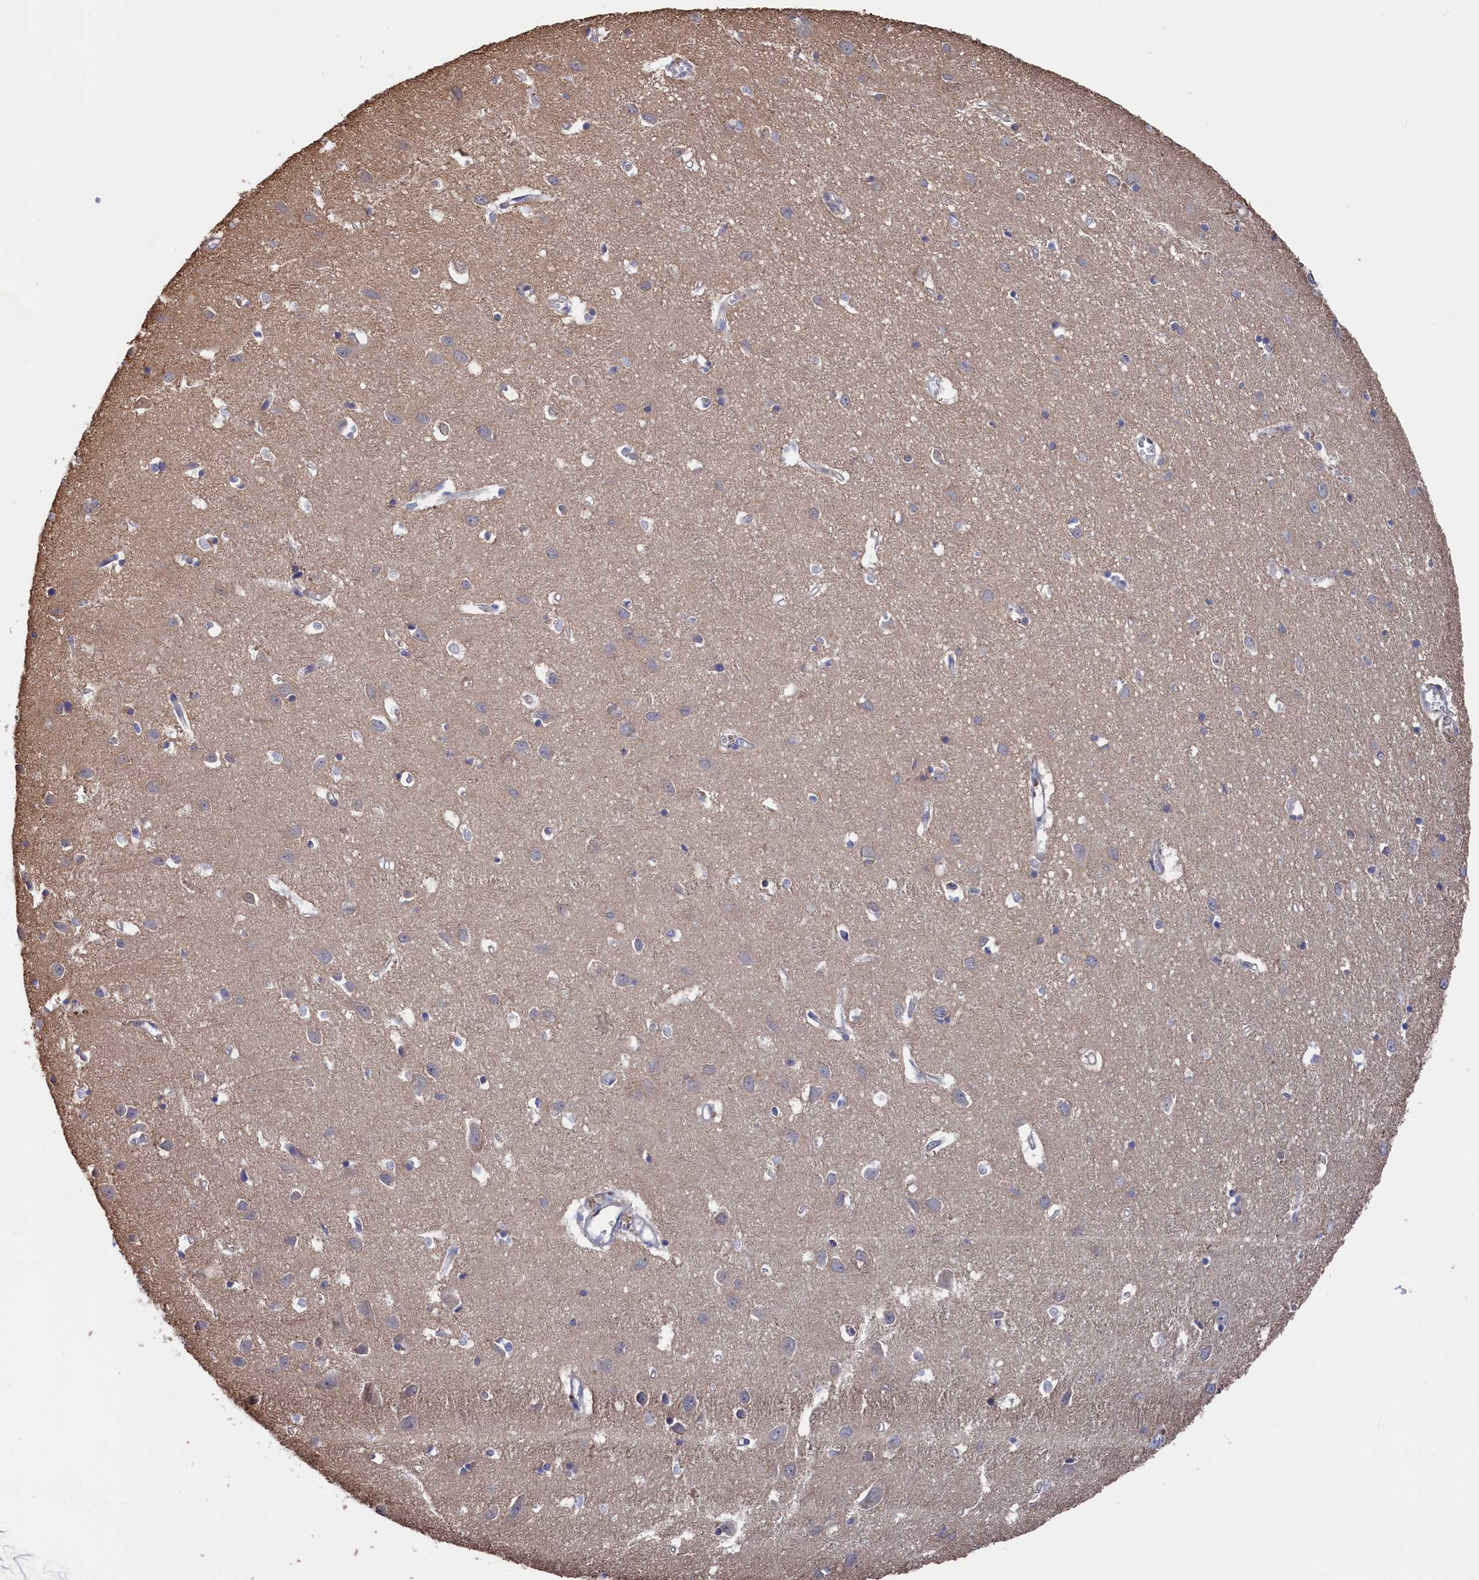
{"staining": {"intensity": "negative", "quantity": "none", "location": "none"}, "tissue": "cerebral cortex", "cell_type": "Endothelial cells", "image_type": "normal", "snomed": [{"axis": "morphology", "description": "Normal tissue, NOS"}, {"axis": "topography", "description": "Cerebral cortex"}], "caption": "The IHC micrograph has no significant positivity in endothelial cells of cerebral cortex. Brightfield microscopy of immunohistochemistry (IHC) stained with DAB (3,3'-diaminobenzidine) (brown) and hematoxylin (blue), captured at high magnification.", "gene": "NUTF2", "patient": {"sex": "female", "age": 64}}